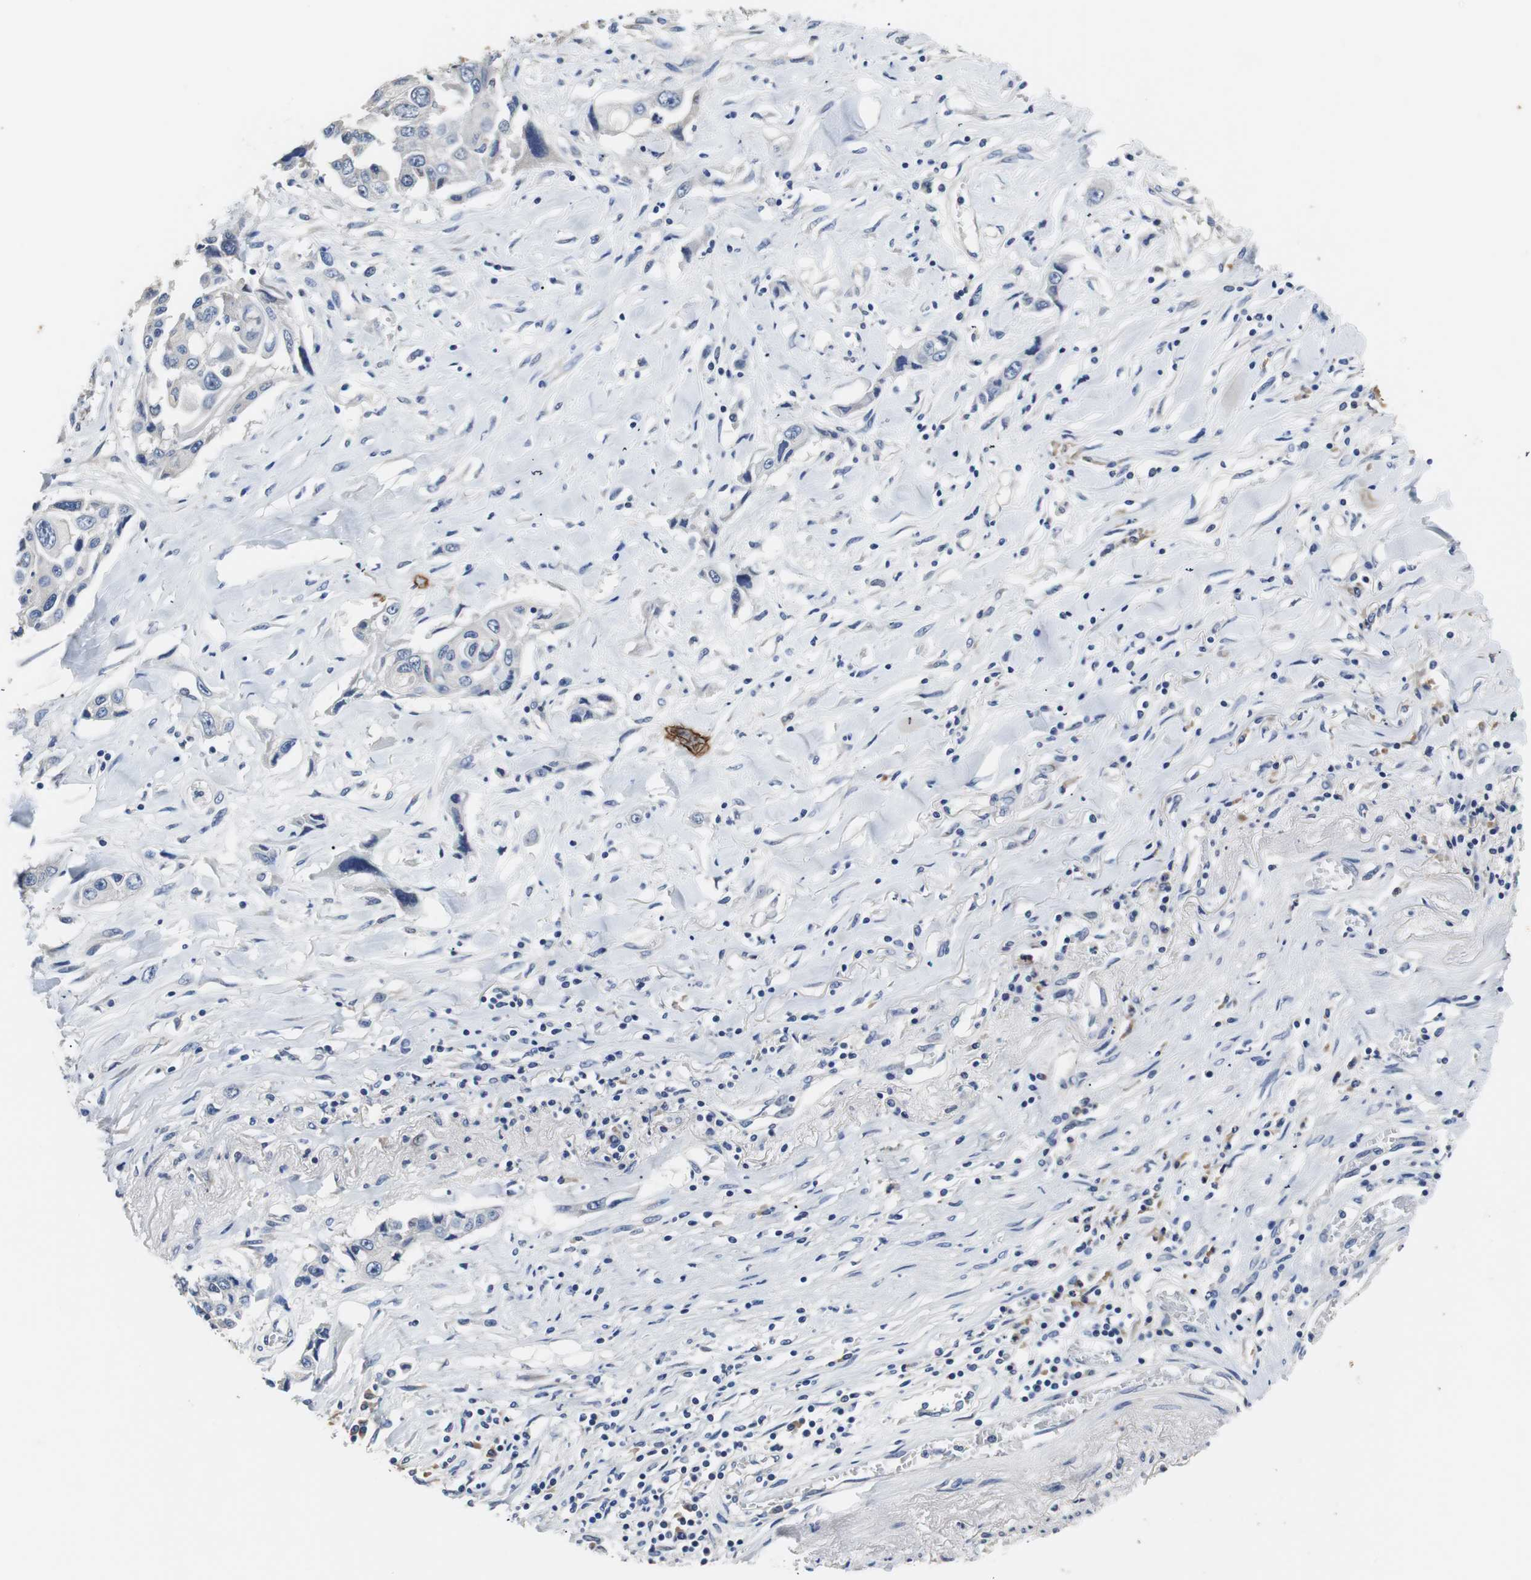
{"staining": {"intensity": "negative", "quantity": "none", "location": "none"}, "tissue": "lung cancer", "cell_type": "Tumor cells", "image_type": "cancer", "snomed": [{"axis": "morphology", "description": "Squamous cell carcinoma, NOS"}, {"axis": "topography", "description": "Lung"}], "caption": "Protein analysis of lung cancer (squamous cell carcinoma) reveals no significant staining in tumor cells.", "gene": "PCK1", "patient": {"sex": "male", "age": 71}}